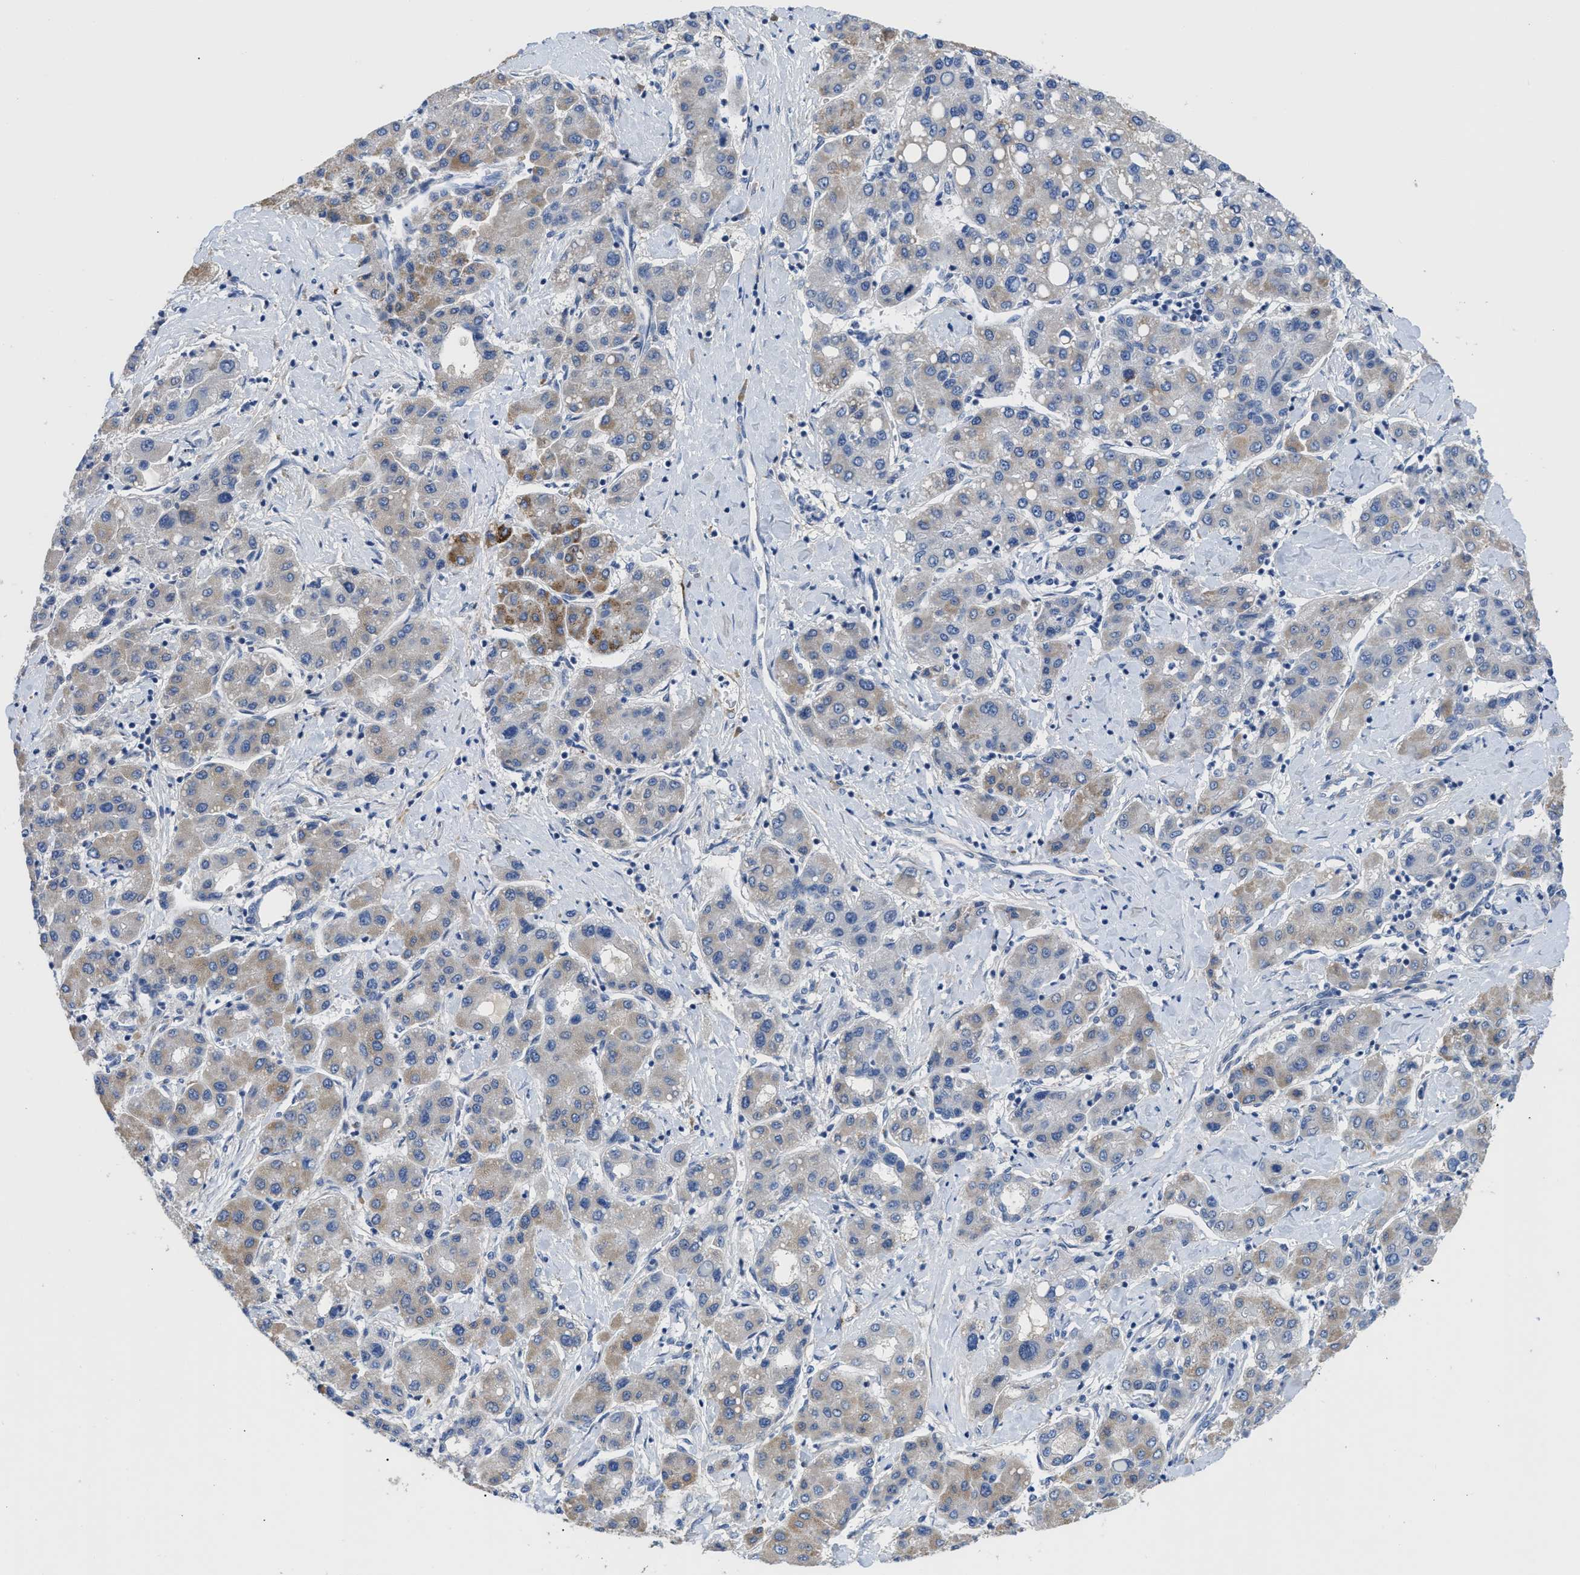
{"staining": {"intensity": "weak", "quantity": "25%-75%", "location": "cytoplasmic/membranous"}, "tissue": "liver cancer", "cell_type": "Tumor cells", "image_type": "cancer", "snomed": [{"axis": "morphology", "description": "Carcinoma, Hepatocellular, NOS"}, {"axis": "topography", "description": "Liver"}], "caption": "Approximately 25%-75% of tumor cells in human liver cancer display weak cytoplasmic/membranous protein positivity as visualized by brown immunohistochemical staining.", "gene": "OR9K2", "patient": {"sex": "male", "age": 65}}